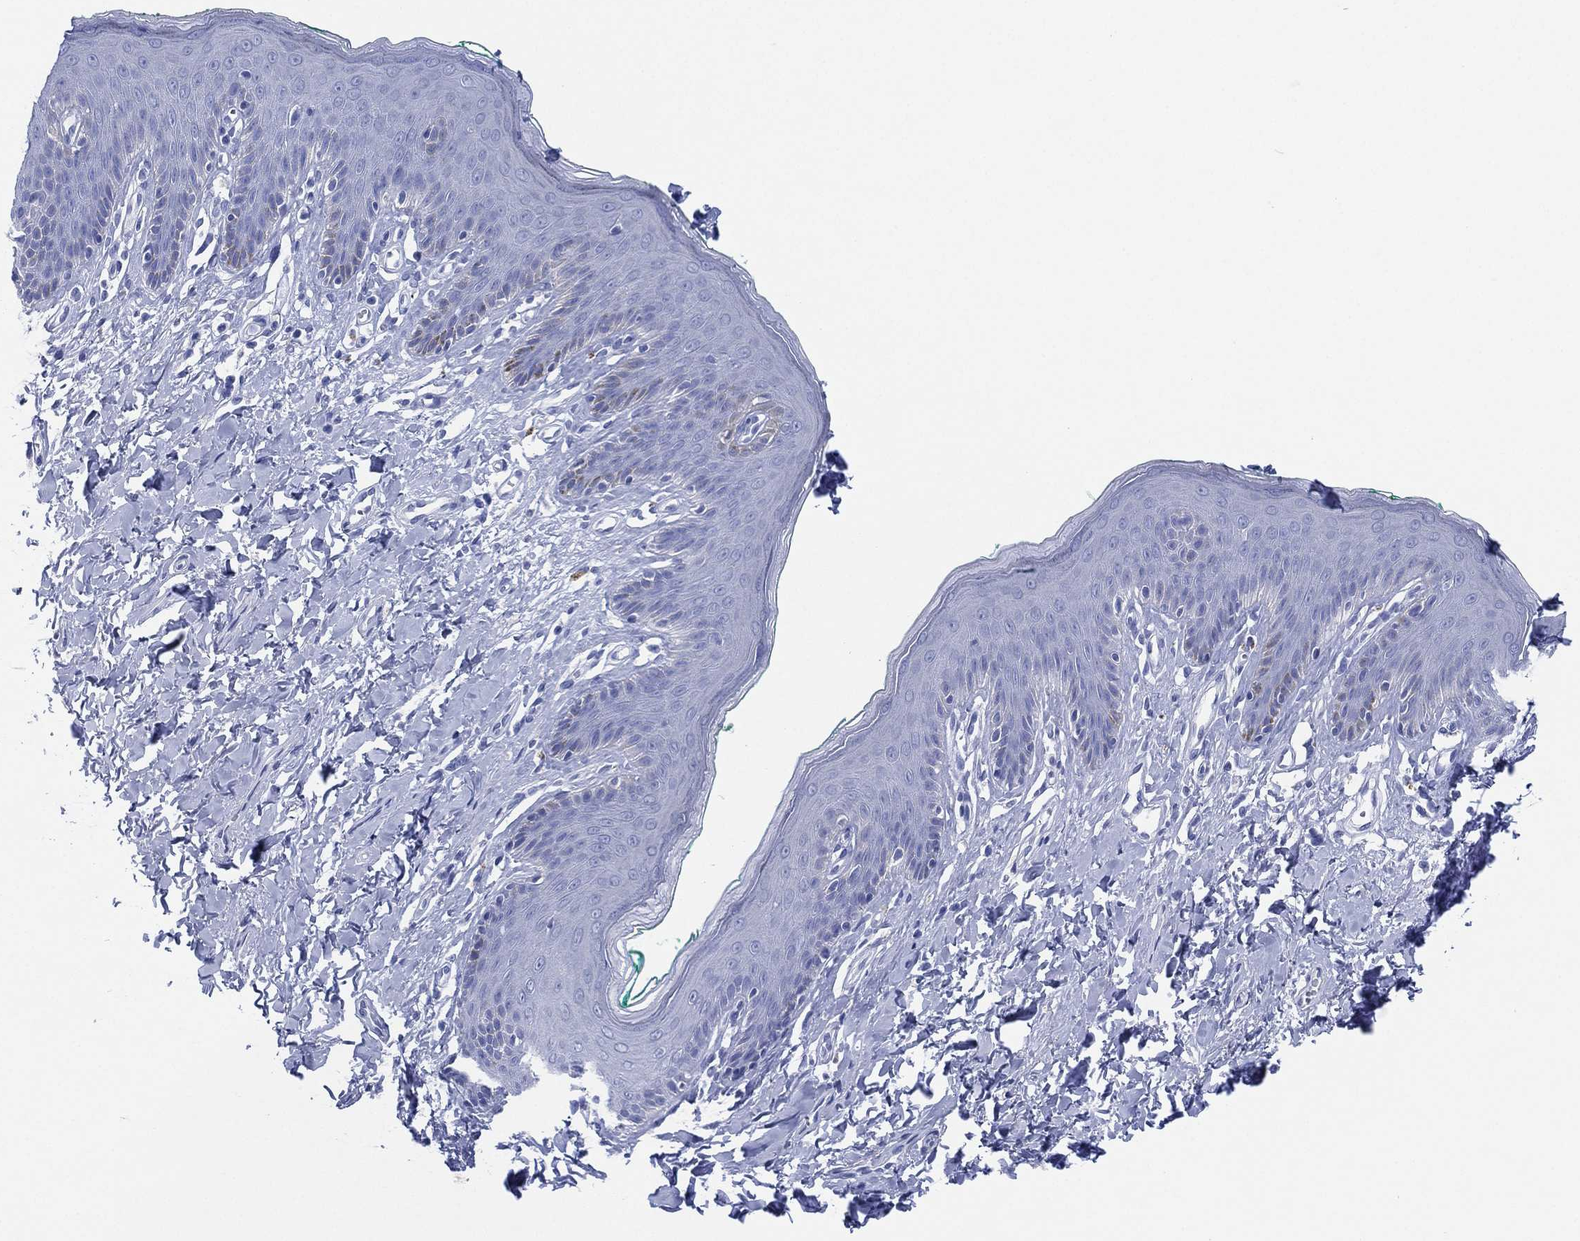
{"staining": {"intensity": "negative", "quantity": "none", "location": "none"}, "tissue": "skin", "cell_type": "Epidermal cells", "image_type": "normal", "snomed": [{"axis": "morphology", "description": "Normal tissue, NOS"}, {"axis": "topography", "description": "Vulva"}], "caption": "Immunohistochemical staining of normal skin shows no significant expression in epidermal cells. (DAB (3,3'-diaminobenzidine) IHC, high magnification).", "gene": "SLC9C2", "patient": {"sex": "female", "age": 66}}